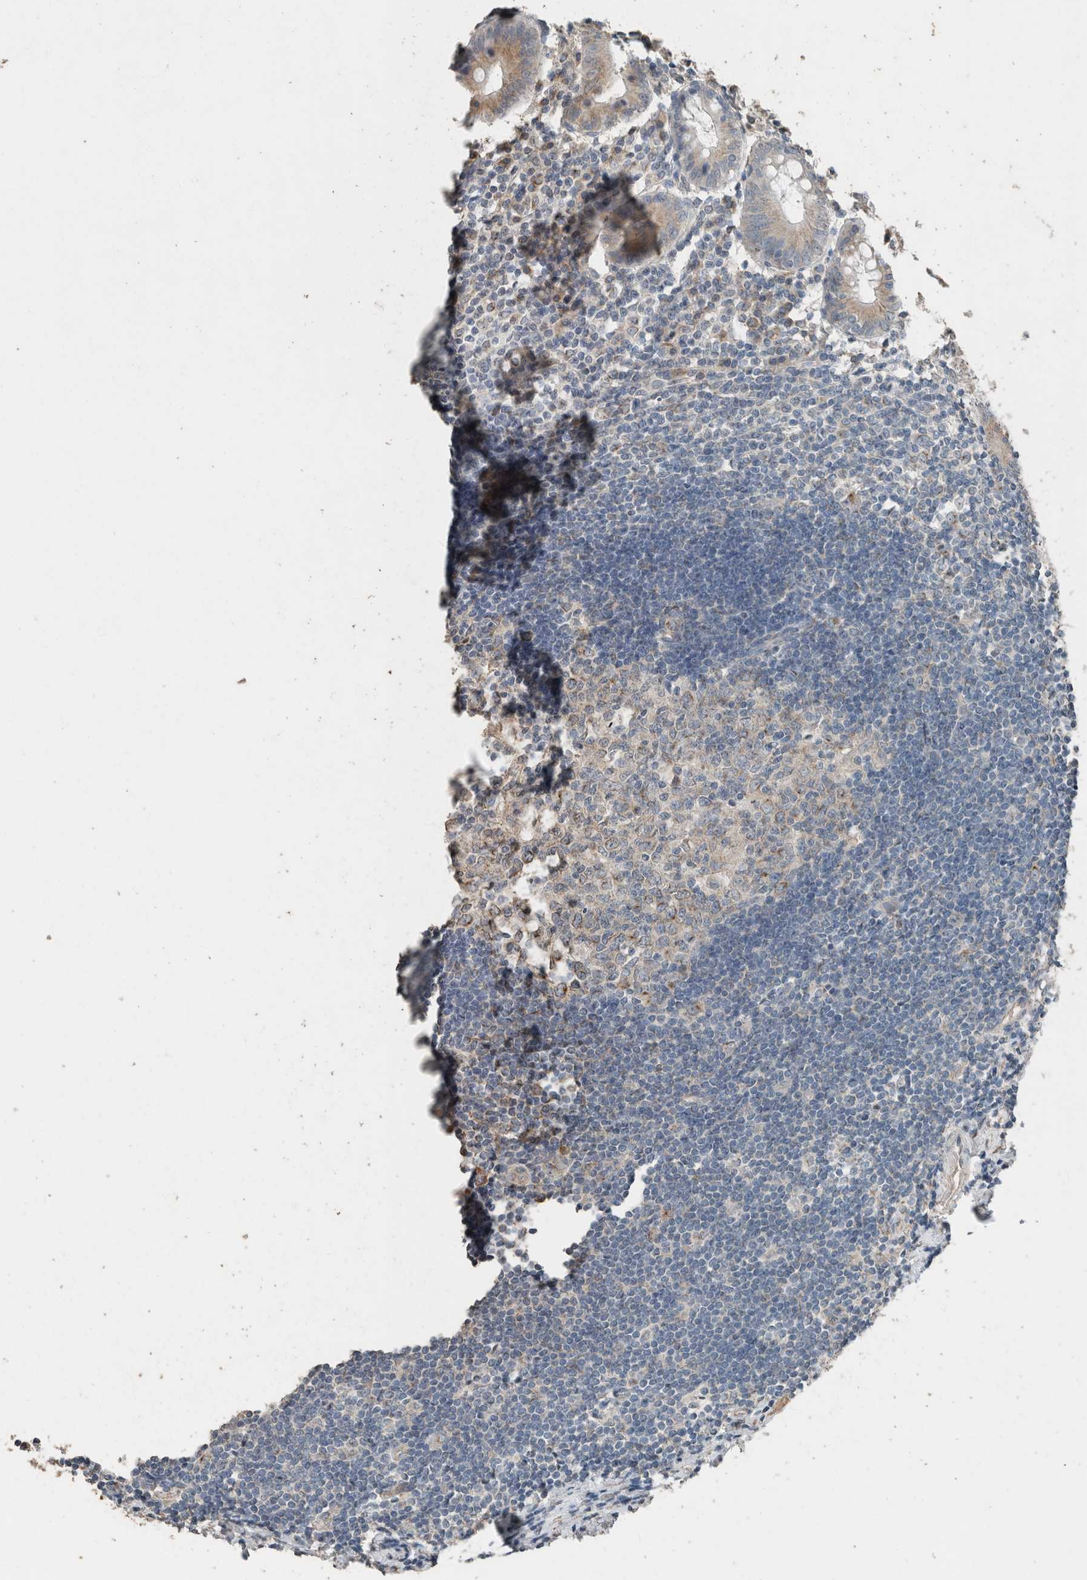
{"staining": {"intensity": "weak", "quantity": ">75%", "location": "cytoplasmic/membranous"}, "tissue": "appendix", "cell_type": "Glandular cells", "image_type": "normal", "snomed": [{"axis": "morphology", "description": "Normal tissue, NOS"}, {"axis": "topography", "description": "Appendix"}], "caption": "A low amount of weak cytoplasmic/membranous staining is identified in approximately >75% of glandular cells in benign appendix. (DAB IHC with brightfield microscopy, high magnification).", "gene": "ACVR2B", "patient": {"sex": "female", "age": 54}}